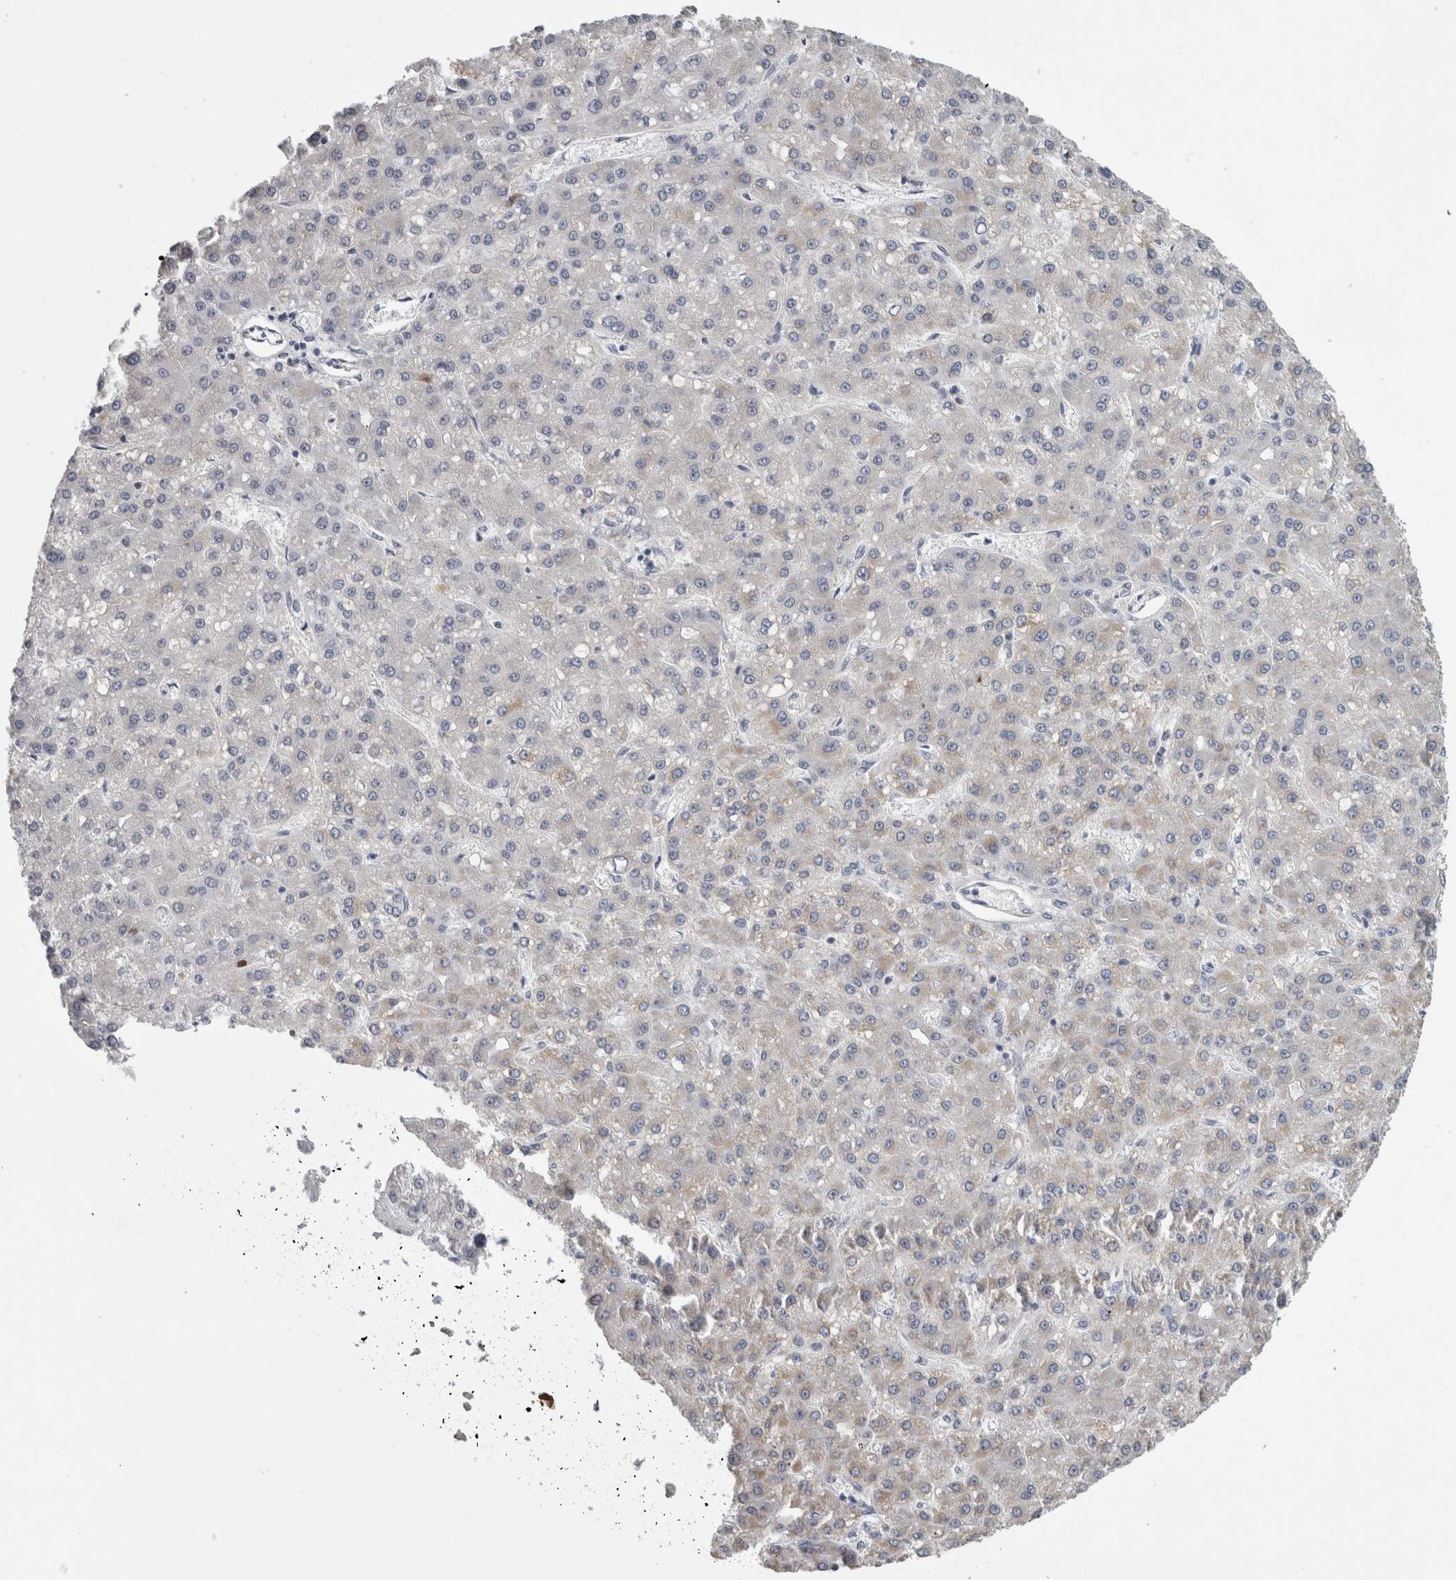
{"staining": {"intensity": "weak", "quantity": "25%-75%", "location": "cytoplasmic/membranous"}, "tissue": "liver cancer", "cell_type": "Tumor cells", "image_type": "cancer", "snomed": [{"axis": "morphology", "description": "Carcinoma, Hepatocellular, NOS"}, {"axis": "topography", "description": "Liver"}], "caption": "The histopathology image exhibits immunohistochemical staining of liver cancer (hepatocellular carcinoma). There is weak cytoplasmic/membranous staining is identified in about 25%-75% of tumor cells.", "gene": "TCAP", "patient": {"sex": "male", "age": 67}}